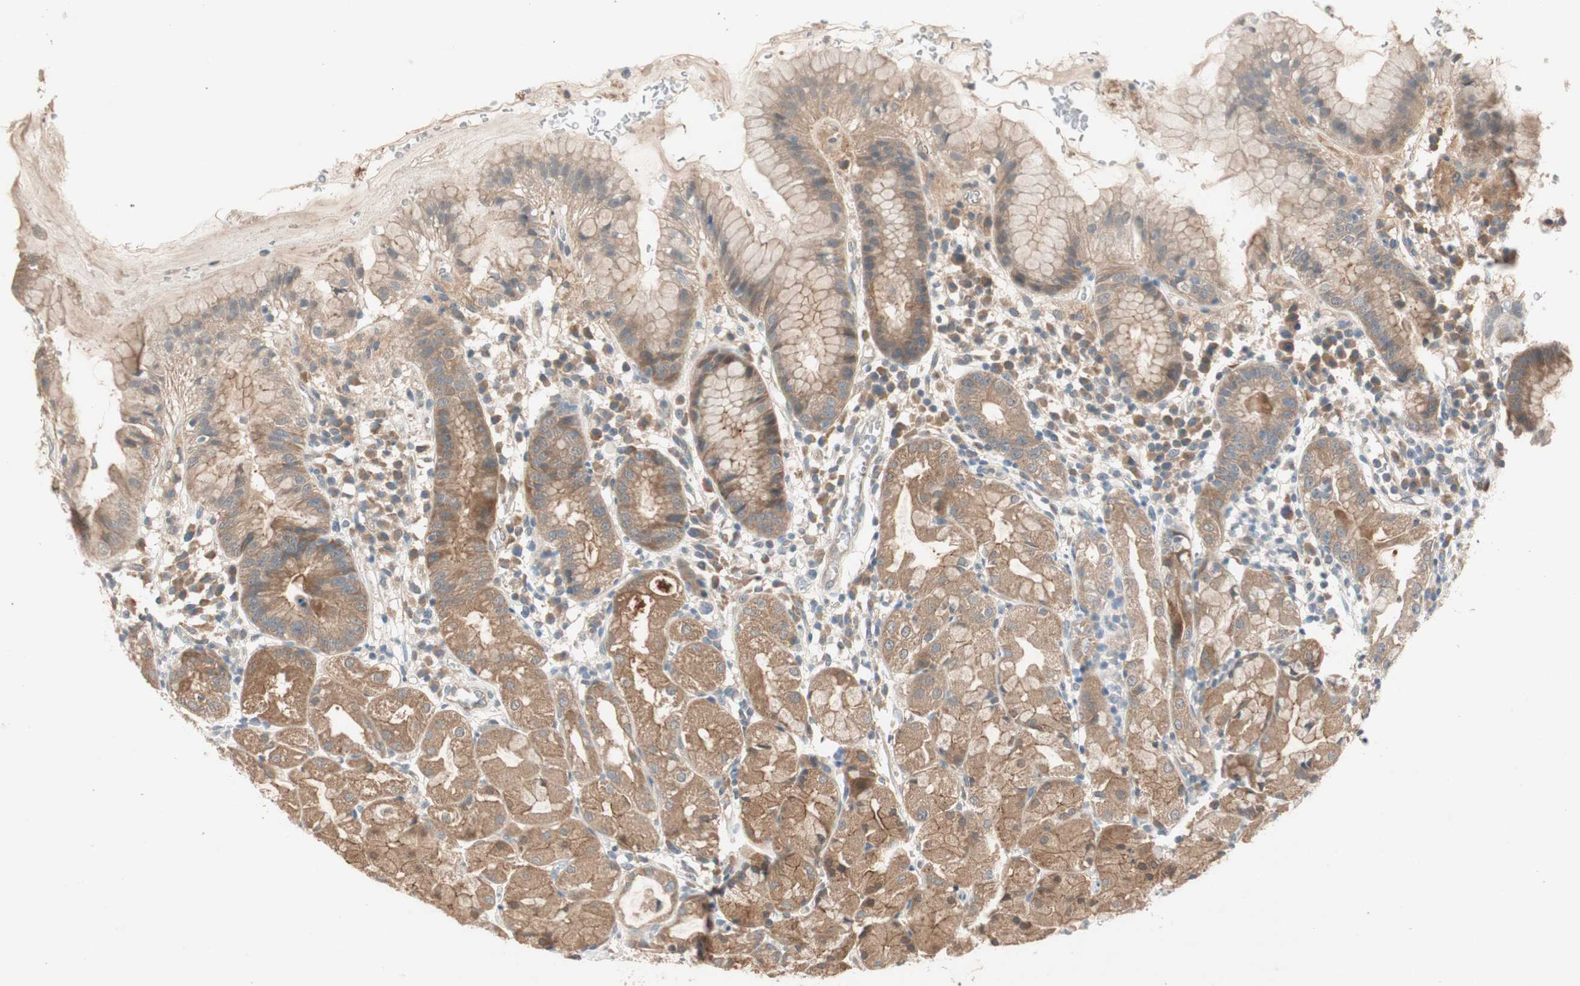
{"staining": {"intensity": "moderate", "quantity": ">75%", "location": "cytoplasmic/membranous"}, "tissue": "stomach", "cell_type": "Glandular cells", "image_type": "normal", "snomed": [{"axis": "morphology", "description": "Normal tissue, NOS"}, {"axis": "topography", "description": "Stomach"}, {"axis": "topography", "description": "Stomach, lower"}], "caption": "A histopathology image of stomach stained for a protein displays moderate cytoplasmic/membranous brown staining in glandular cells.", "gene": "NCLN", "patient": {"sex": "female", "age": 75}}